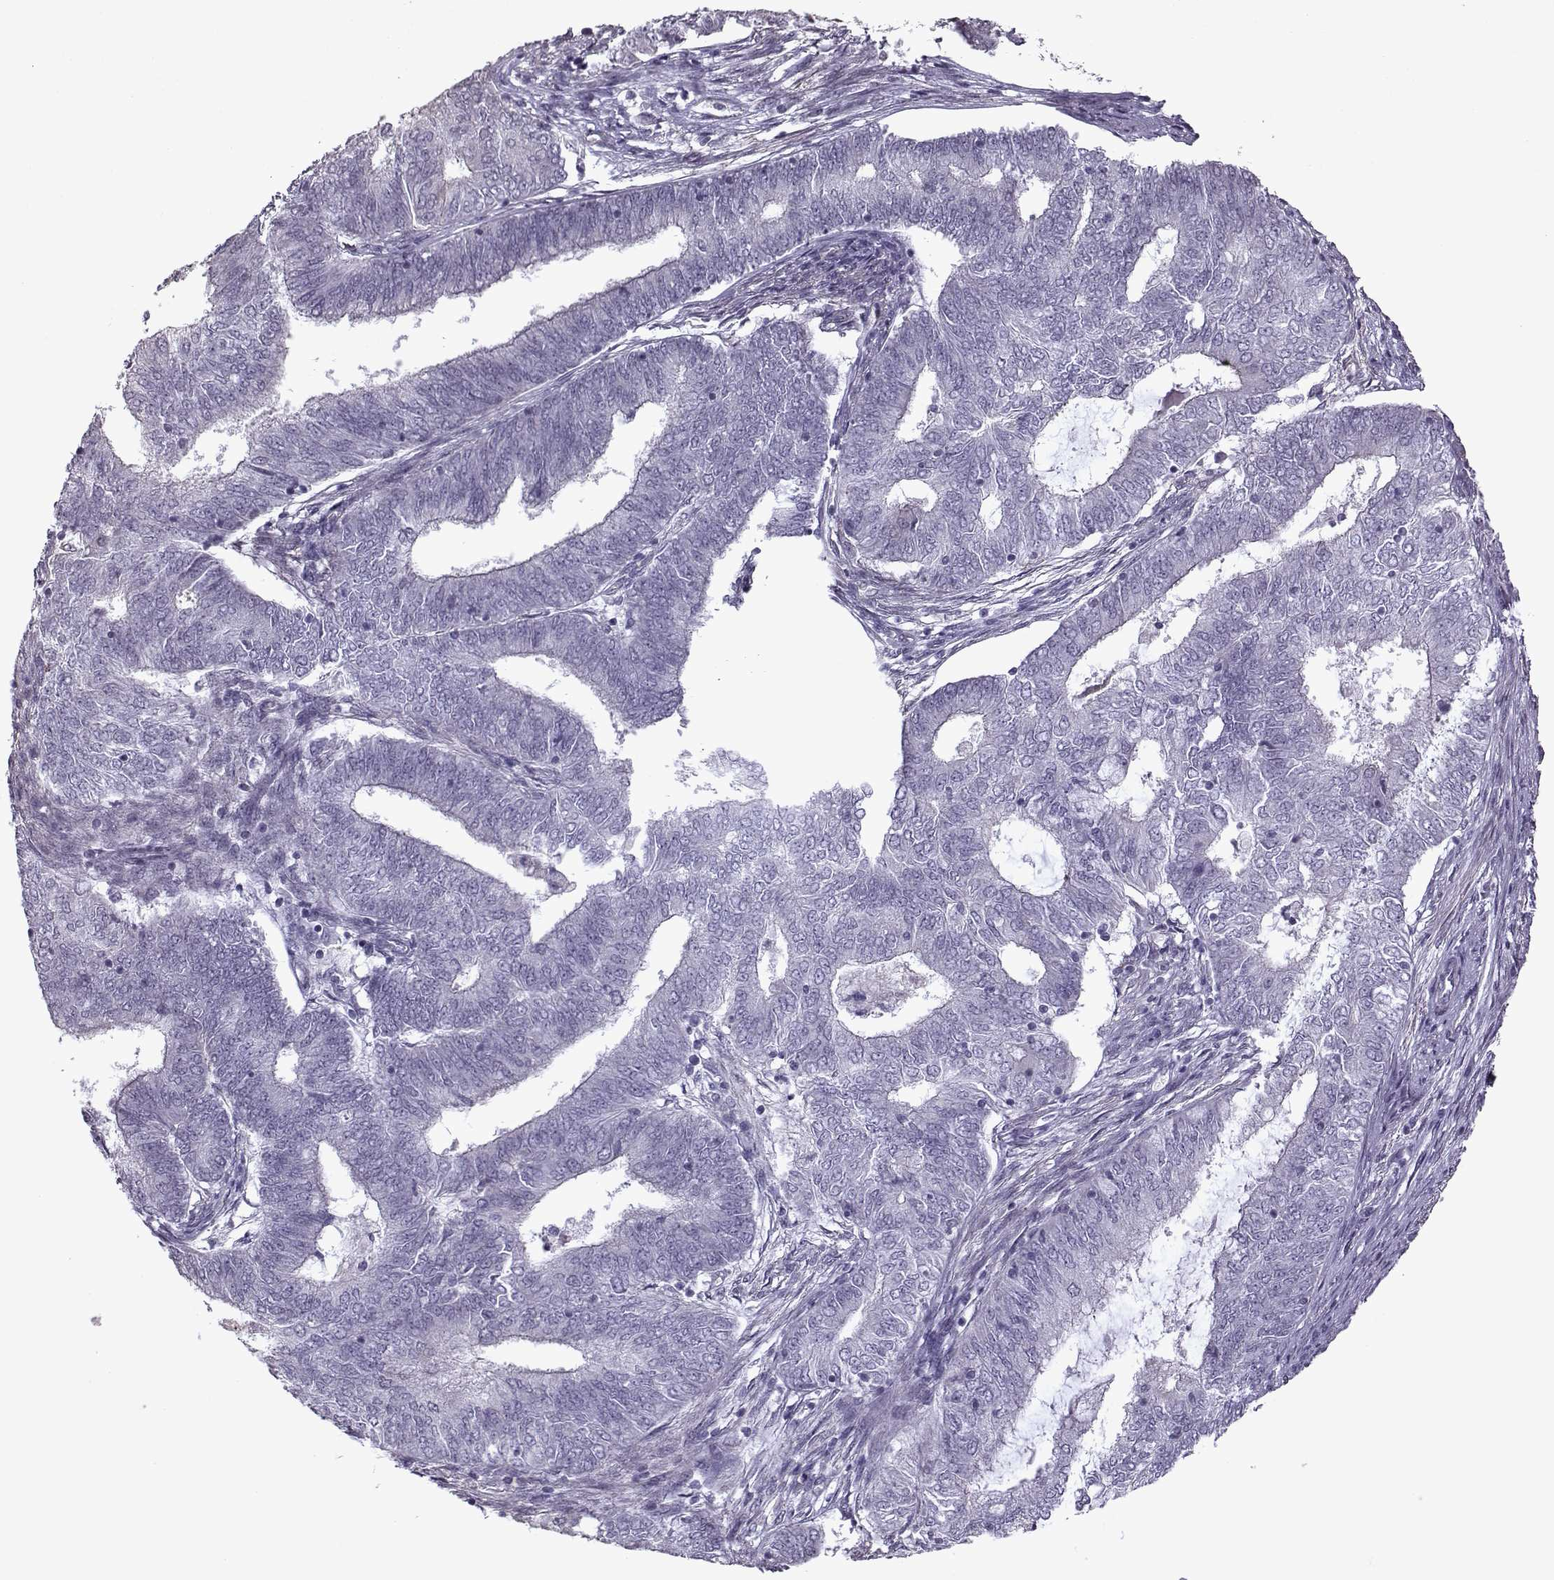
{"staining": {"intensity": "negative", "quantity": "none", "location": "none"}, "tissue": "endometrial cancer", "cell_type": "Tumor cells", "image_type": "cancer", "snomed": [{"axis": "morphology", "description": "Adenocarcinoma, NOS"}, {"axis": "topography", "description": "Endometrium"}], "caption": "IHC photomicrograph of endometrial adenocarcinoma stained for a protein (brown), which demonstrates no expression in tumor cells.", "gene": "KRT9", "patient": {"sex": "female", "age": 62}}